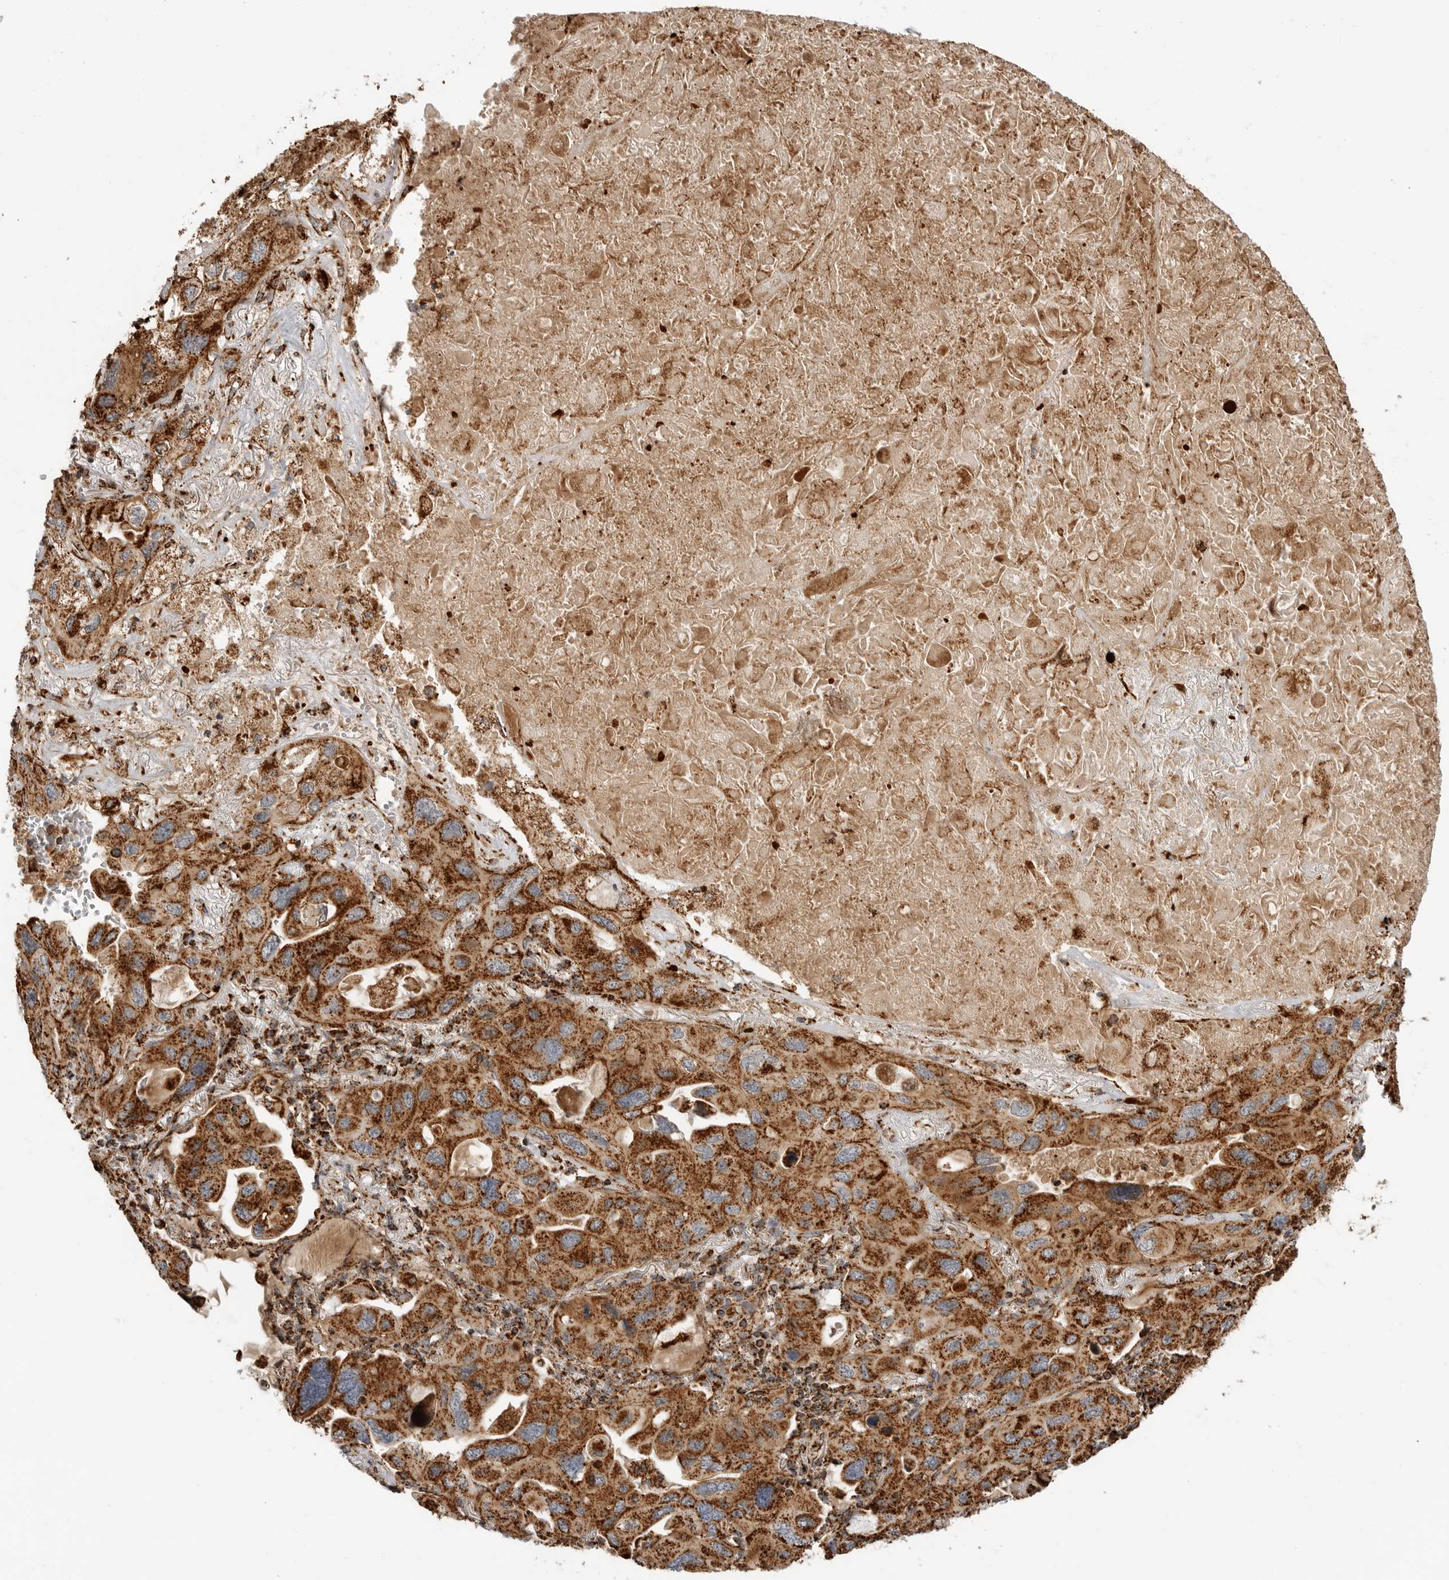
{"staining": {"intensity": "strong", "quantity": ">75%", "location": "cytoplasmic/membranous"}, "tissue": "lung cancer", "cell_type": "Tumor cells", "image_type": "cancer", "snomed": [{"axis": "morphology", "description": "Squamous cell carcinoma, NOS"}, {"axis": "topography", "description": "Lung"}], "caption": "Immunohistochemistry (IHC) of lung cancer (squamous cell carcinoma) reveals high levels of strong cytoplasmic/membranous expression in approximately >75% of tumor cells.", "gene": "BMP2K", "patient": {"sex": "female", "age": 73}}